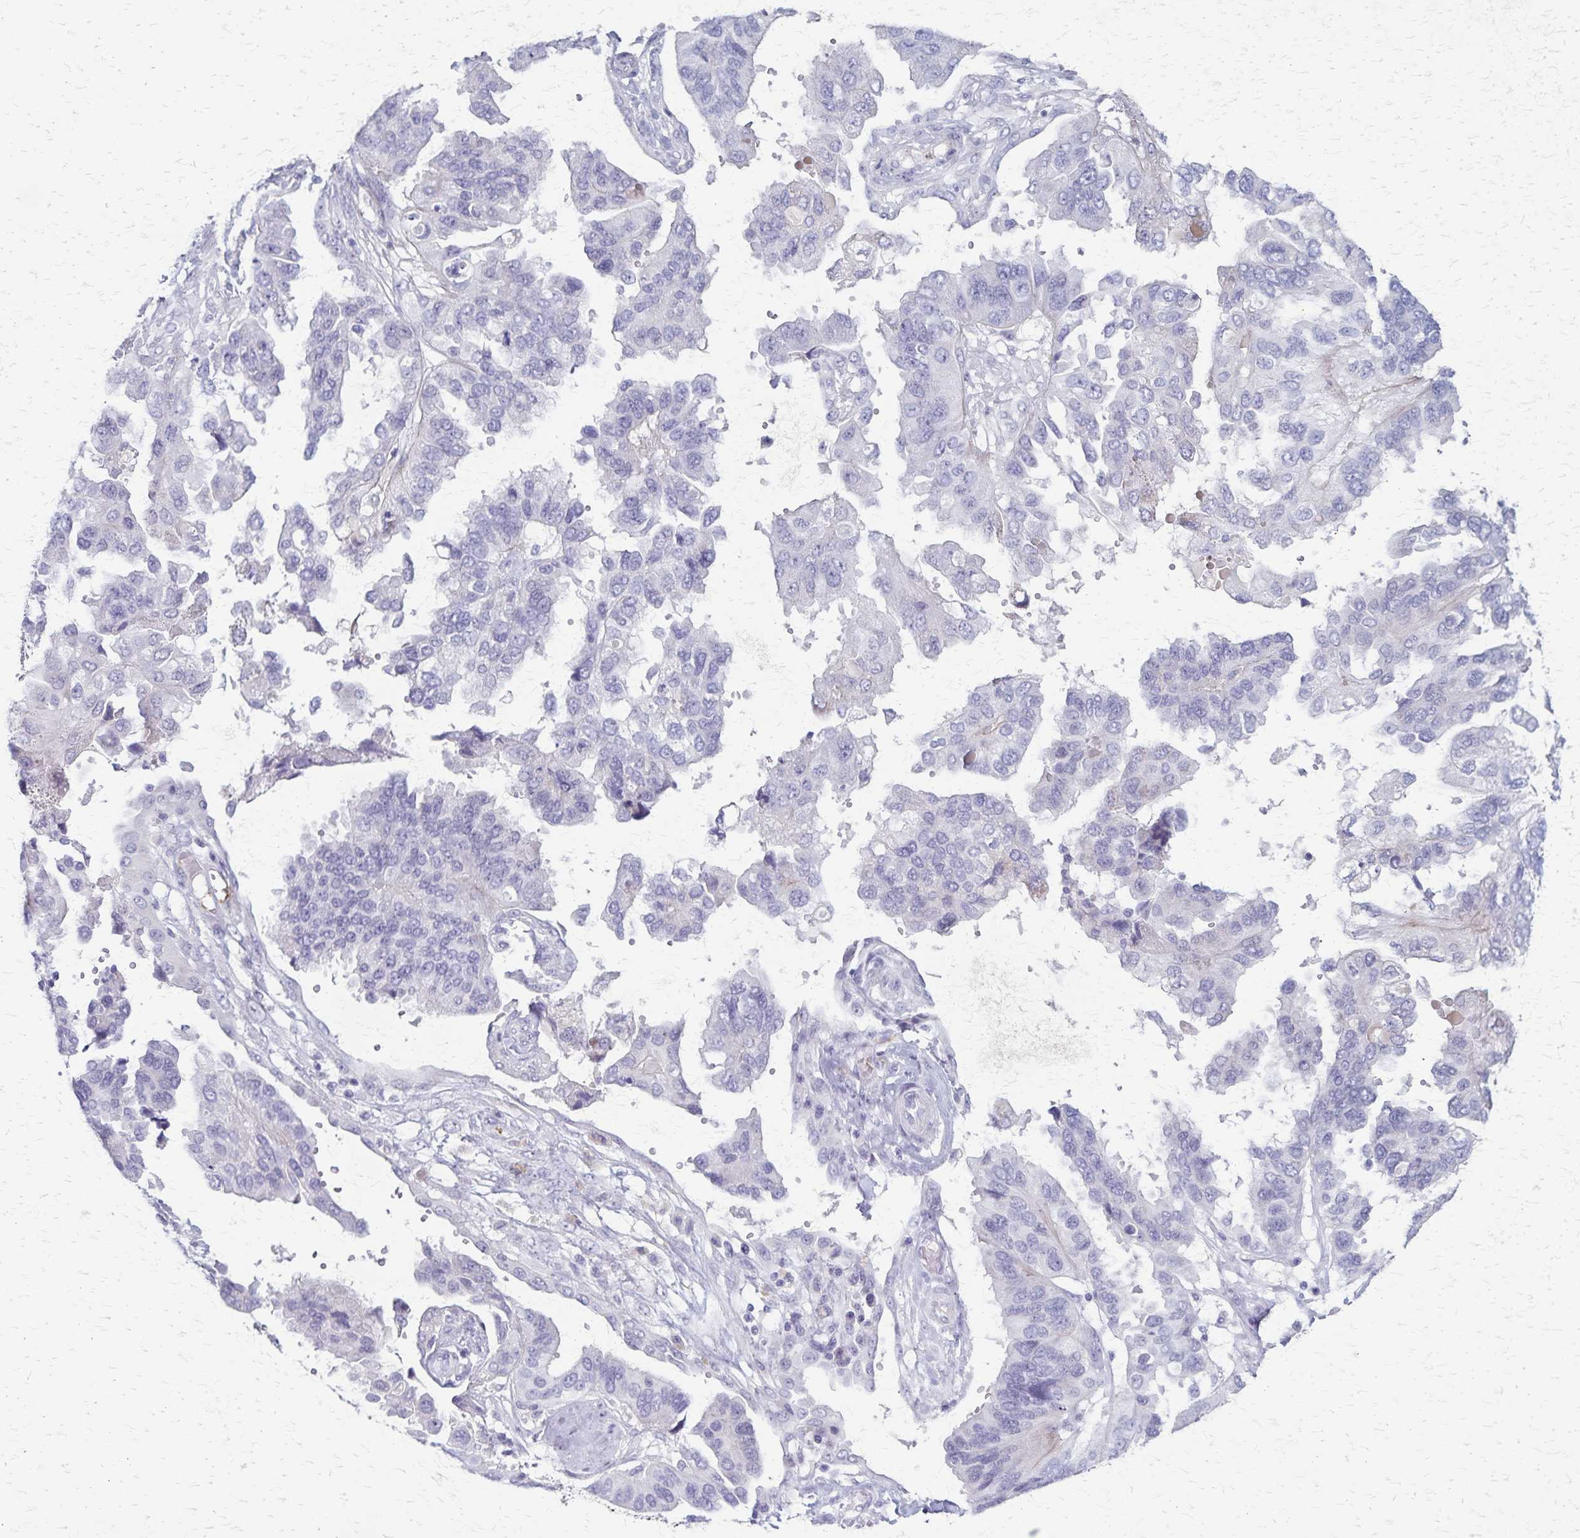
{"staining": {"intensity": "negative", "quantity": "none", "location": "none"}, "tissue": "ovarian cancer", "cell_type": "Tumor cells", "image_type": "cancer", "snomed": [{"axis": "morphology", "description": "Cystadenocarcinoma, serous, NOS"}, {"axis": "topography", "description": "Ovary"}], "caption": "Protein analysis of ovarian cancer (serous cystadenocarcinoma) reveals no significant staining in tumor cells.", "gene": "RASL10B", "patient": {"sex": "female", "age": 79}}